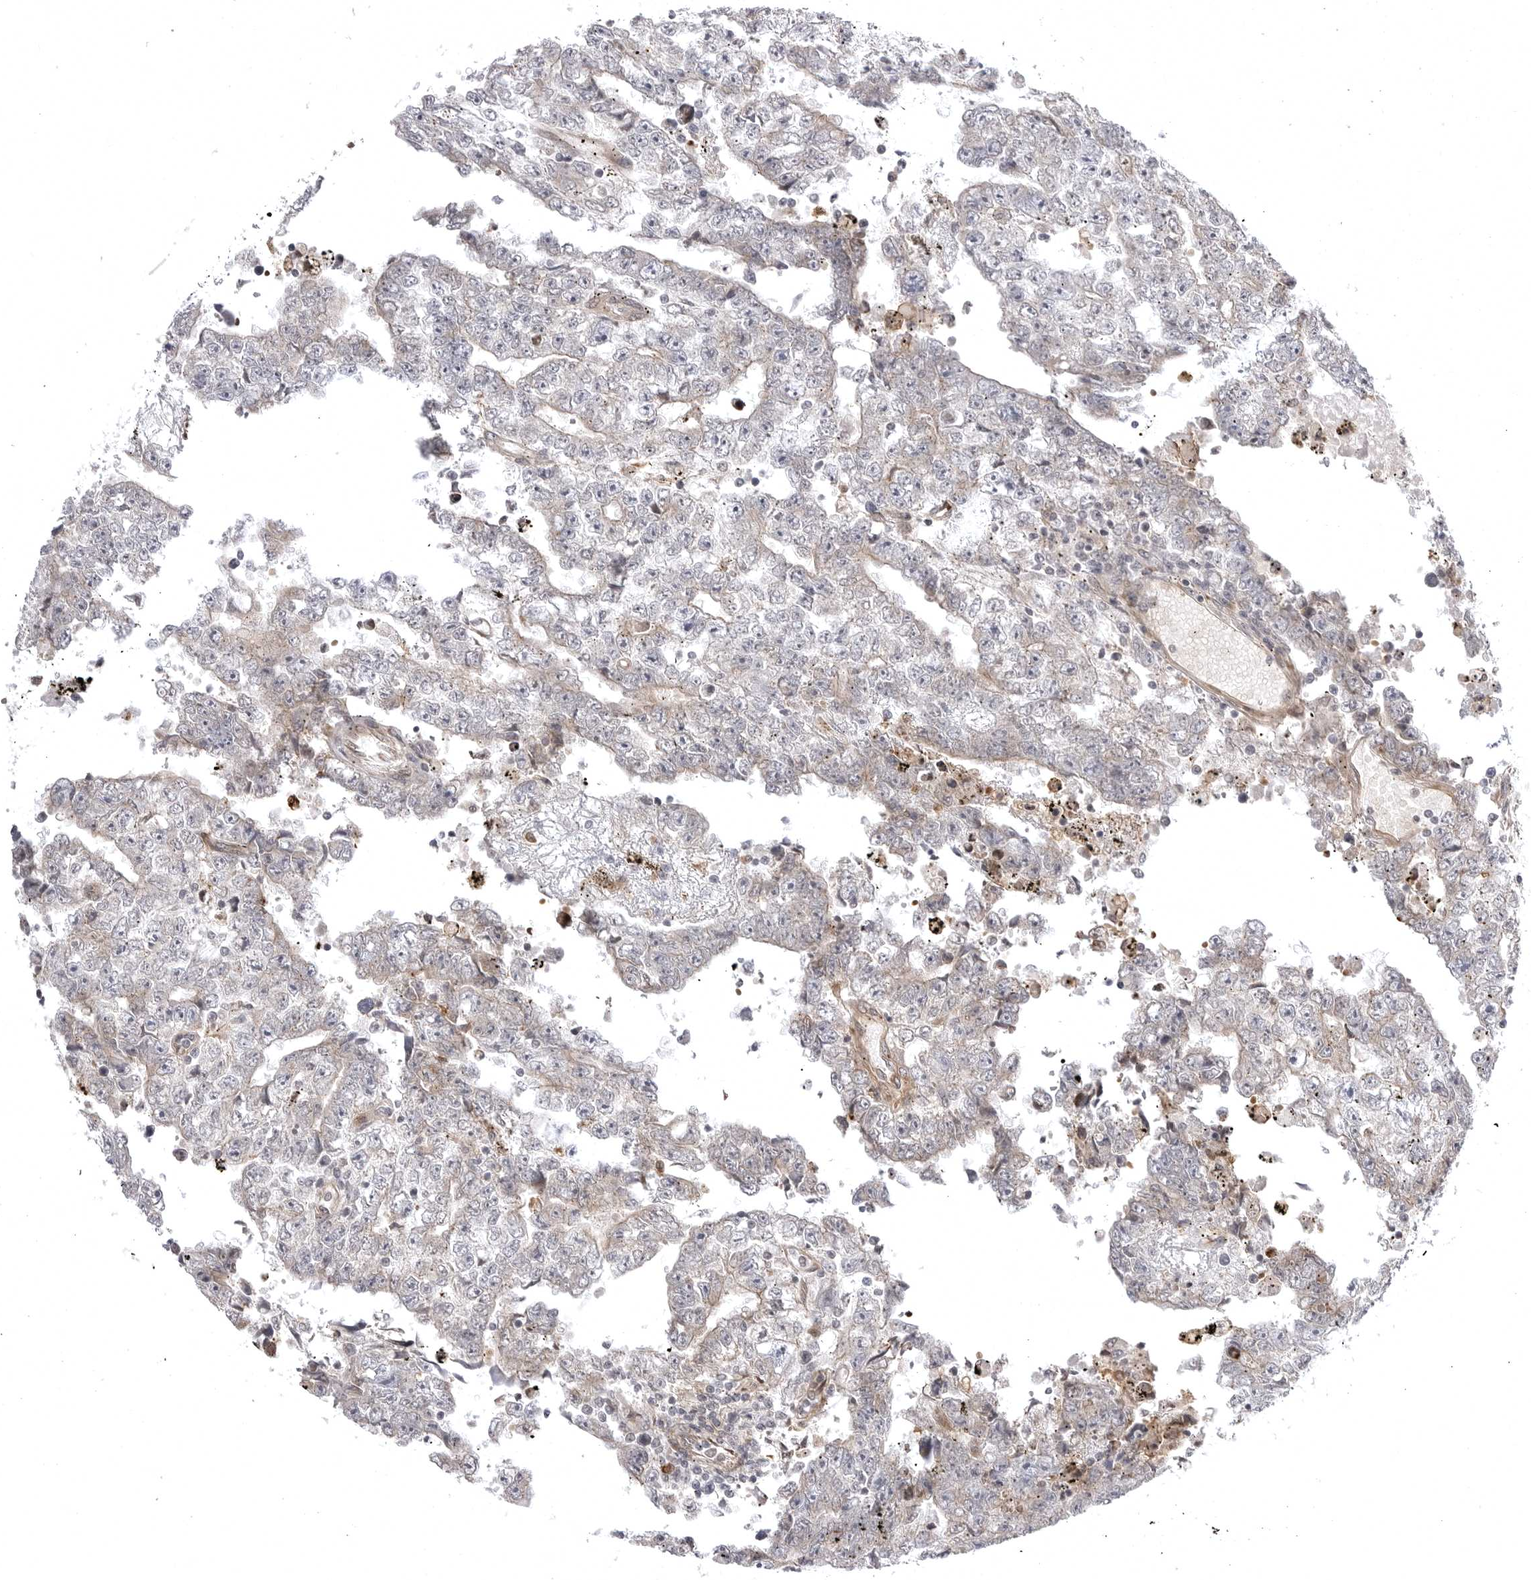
{"staining": {"intensity": "weak", "quantity": "25%-75%", "location": "cytoplasmic/membranous"}, "tissue": "testis cancer", "cell_type": "Tumor cells", "image_type": "cancer", "snomed": [{"axis": "morphology", "description": "Carcinoma, Embryonal, NOS"}, {"axis": "topography", "description": "Testis"}], "caption": "Testis cancer (embryonal carcinoma) stained with a brown dye reveals weak cytoplasmic/membranous positive expression in about 25%-75% of tumor cells.", "gene": "ARL5A", "patient": {"sex": "male", "age": 25}}